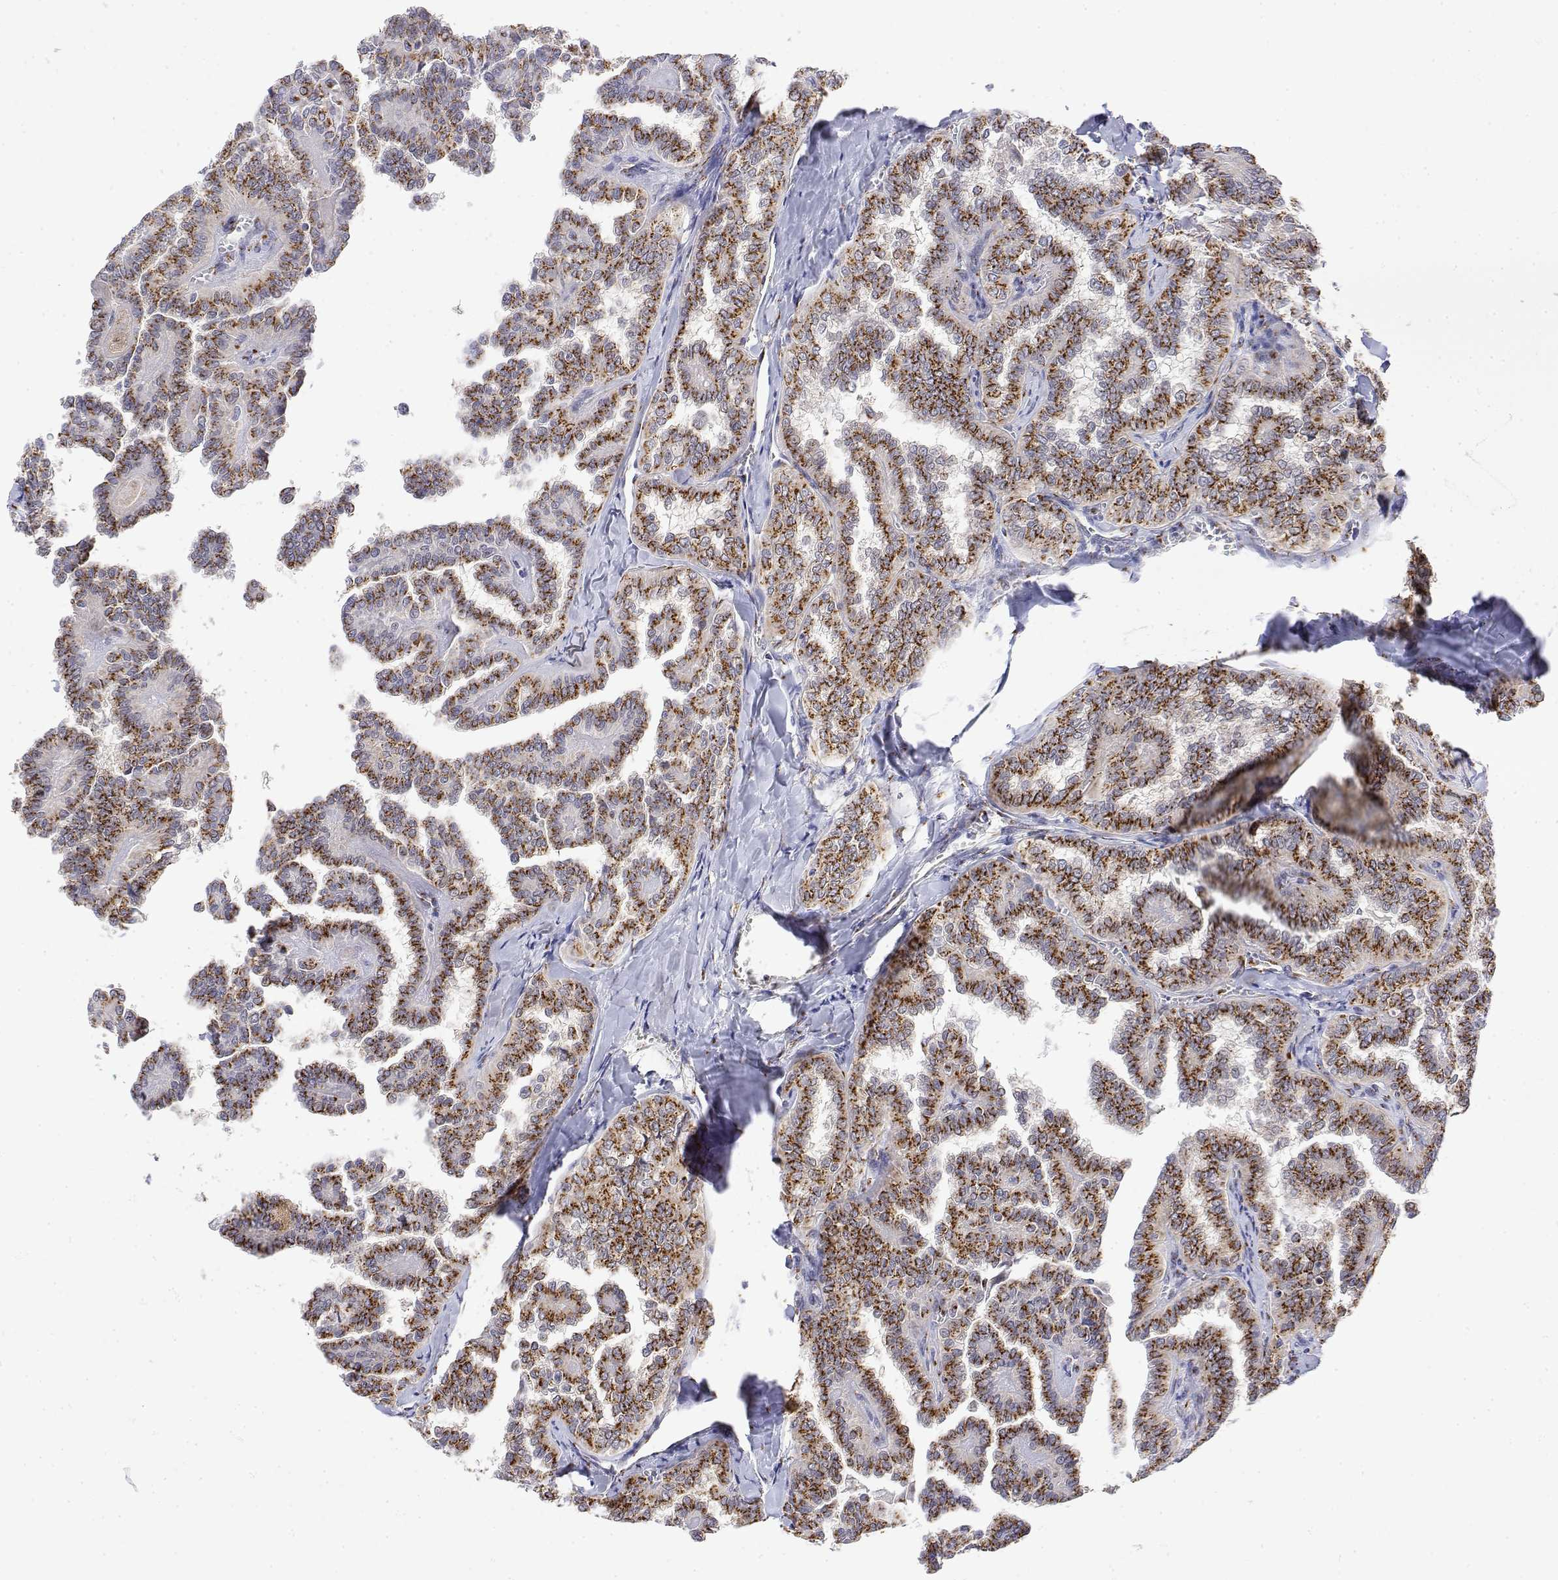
{"staining": {"intensity": "strong", "quantity": ">75%", "location": "cytoplasmic/membranous"}, "tissue": "thyroid cancer", "cell_type": "Tumor cells", "image_type": "cancer", "snomed": [{"axis": "morphology", "description": "Papillary adenocarcinoma, NOS"}, {"axis": "topography", "description": "Thyroid gland"}], "caption": "Brown immunohistochemical staining in thyroid papillary adenocarcinoma displays strong cytoplasmic/membranous staining in approximately >75% of tumor cells. The staining is performed using DAB brown chromogen to label protein expression. The nuclei are counter-stained blue using hematoxylin.", "gene": "YIPF3", "patient": {"sex": "female", "age": 41}}